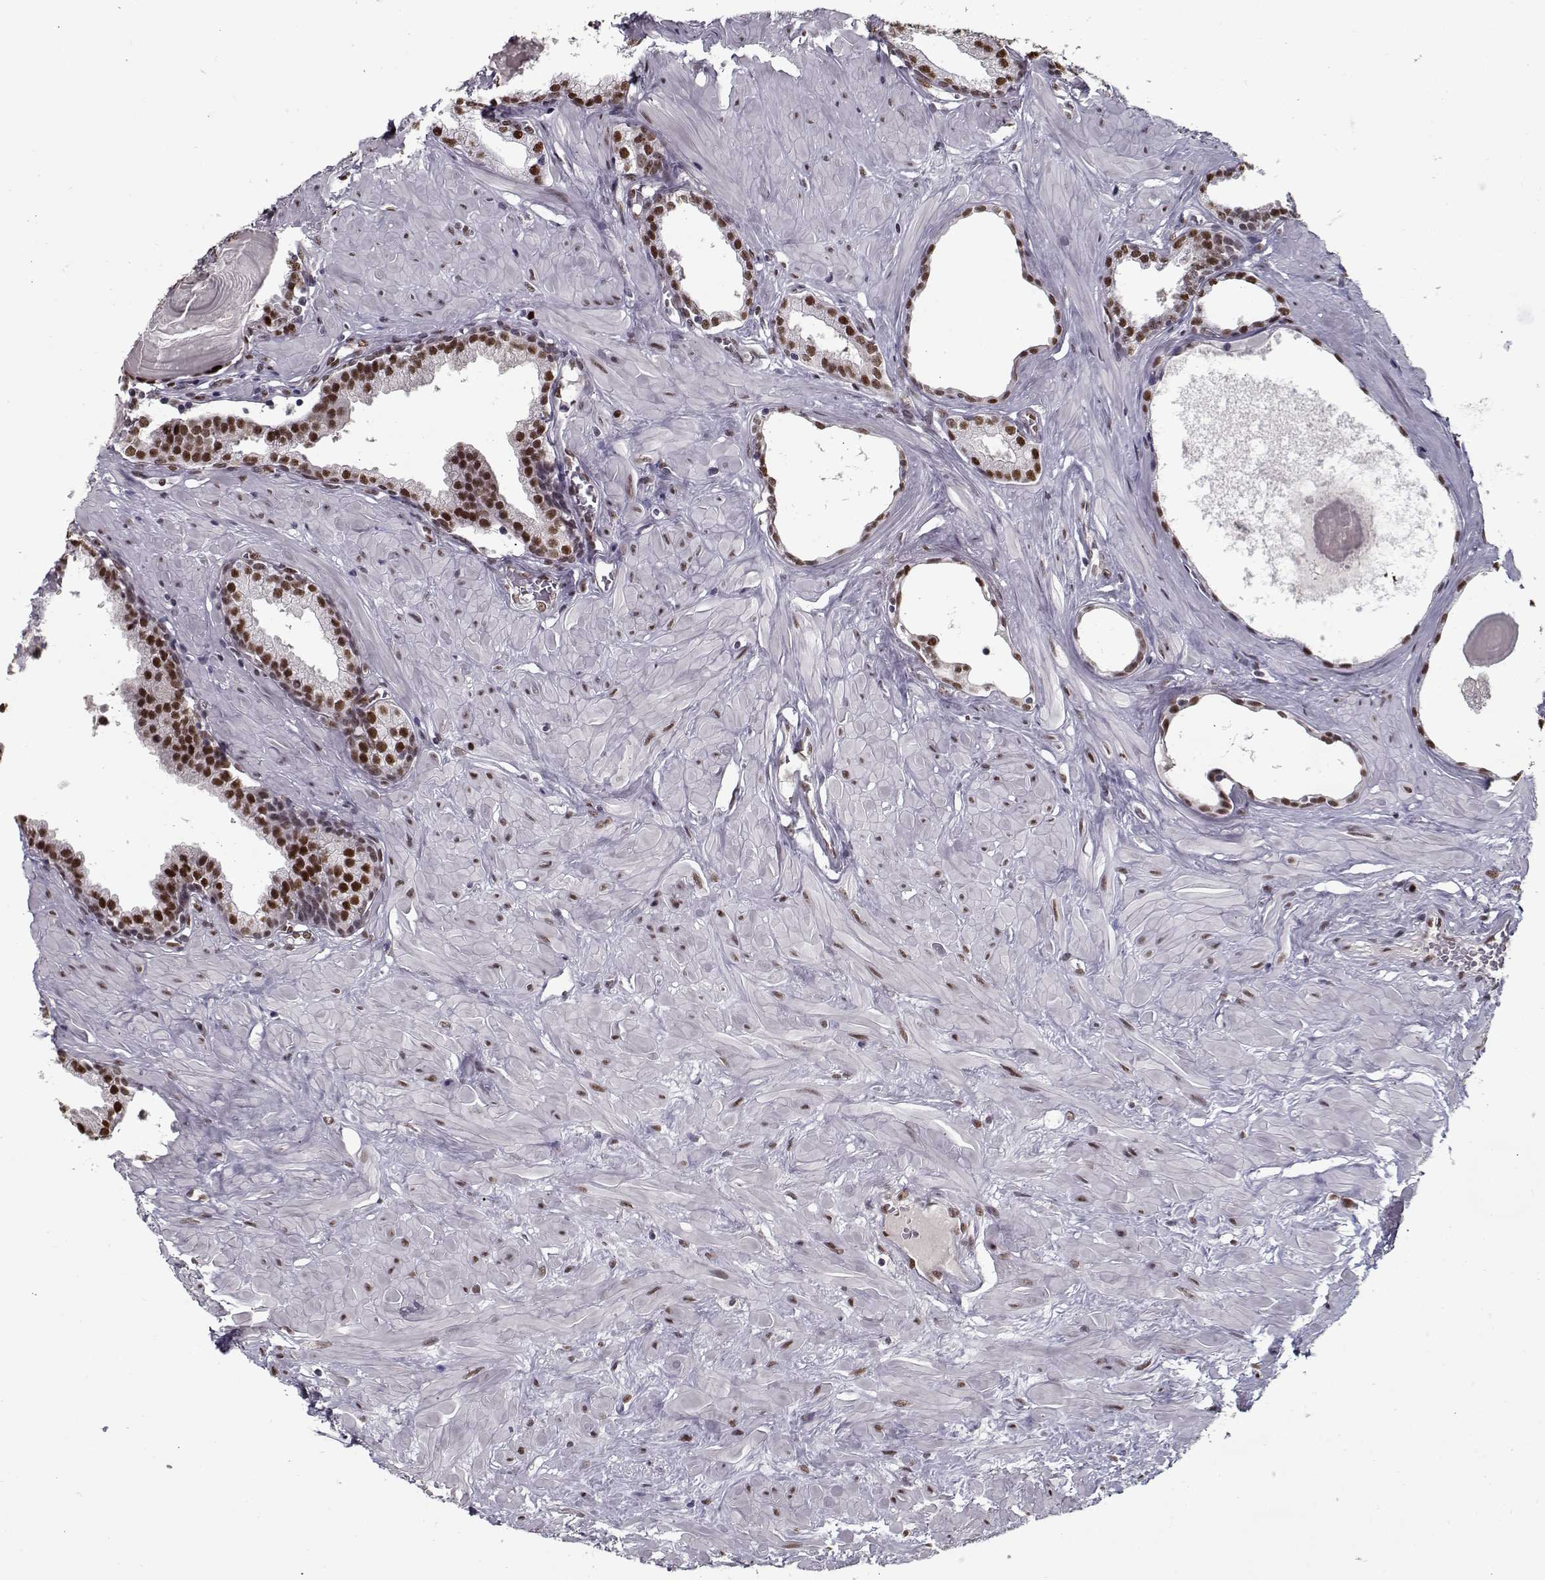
{"staining": {"intensity": "moderate", "quantity": "25%-75%", "location": "nuclear"}, "tissue": "prostate", "cell_type": "Glandular cells", "image_type": "normal", "snomed": [{"axis": "morphology", "description": "Normal tissue, NOS"}, {"axis": "topography", "description": "Prostate"}], "caption": "The histopathology image shows immunohistochemical staining of benign prostate. There is moderate nuclear expression is seen in approximately 25%-75% of glandular cells. (Stains: DAB in brown, nuclei in blue, Microscopy: brightfield microscopy at high magnification).", "gene": "PRMT1", "patient": {"sex": "male", "age": 48}}